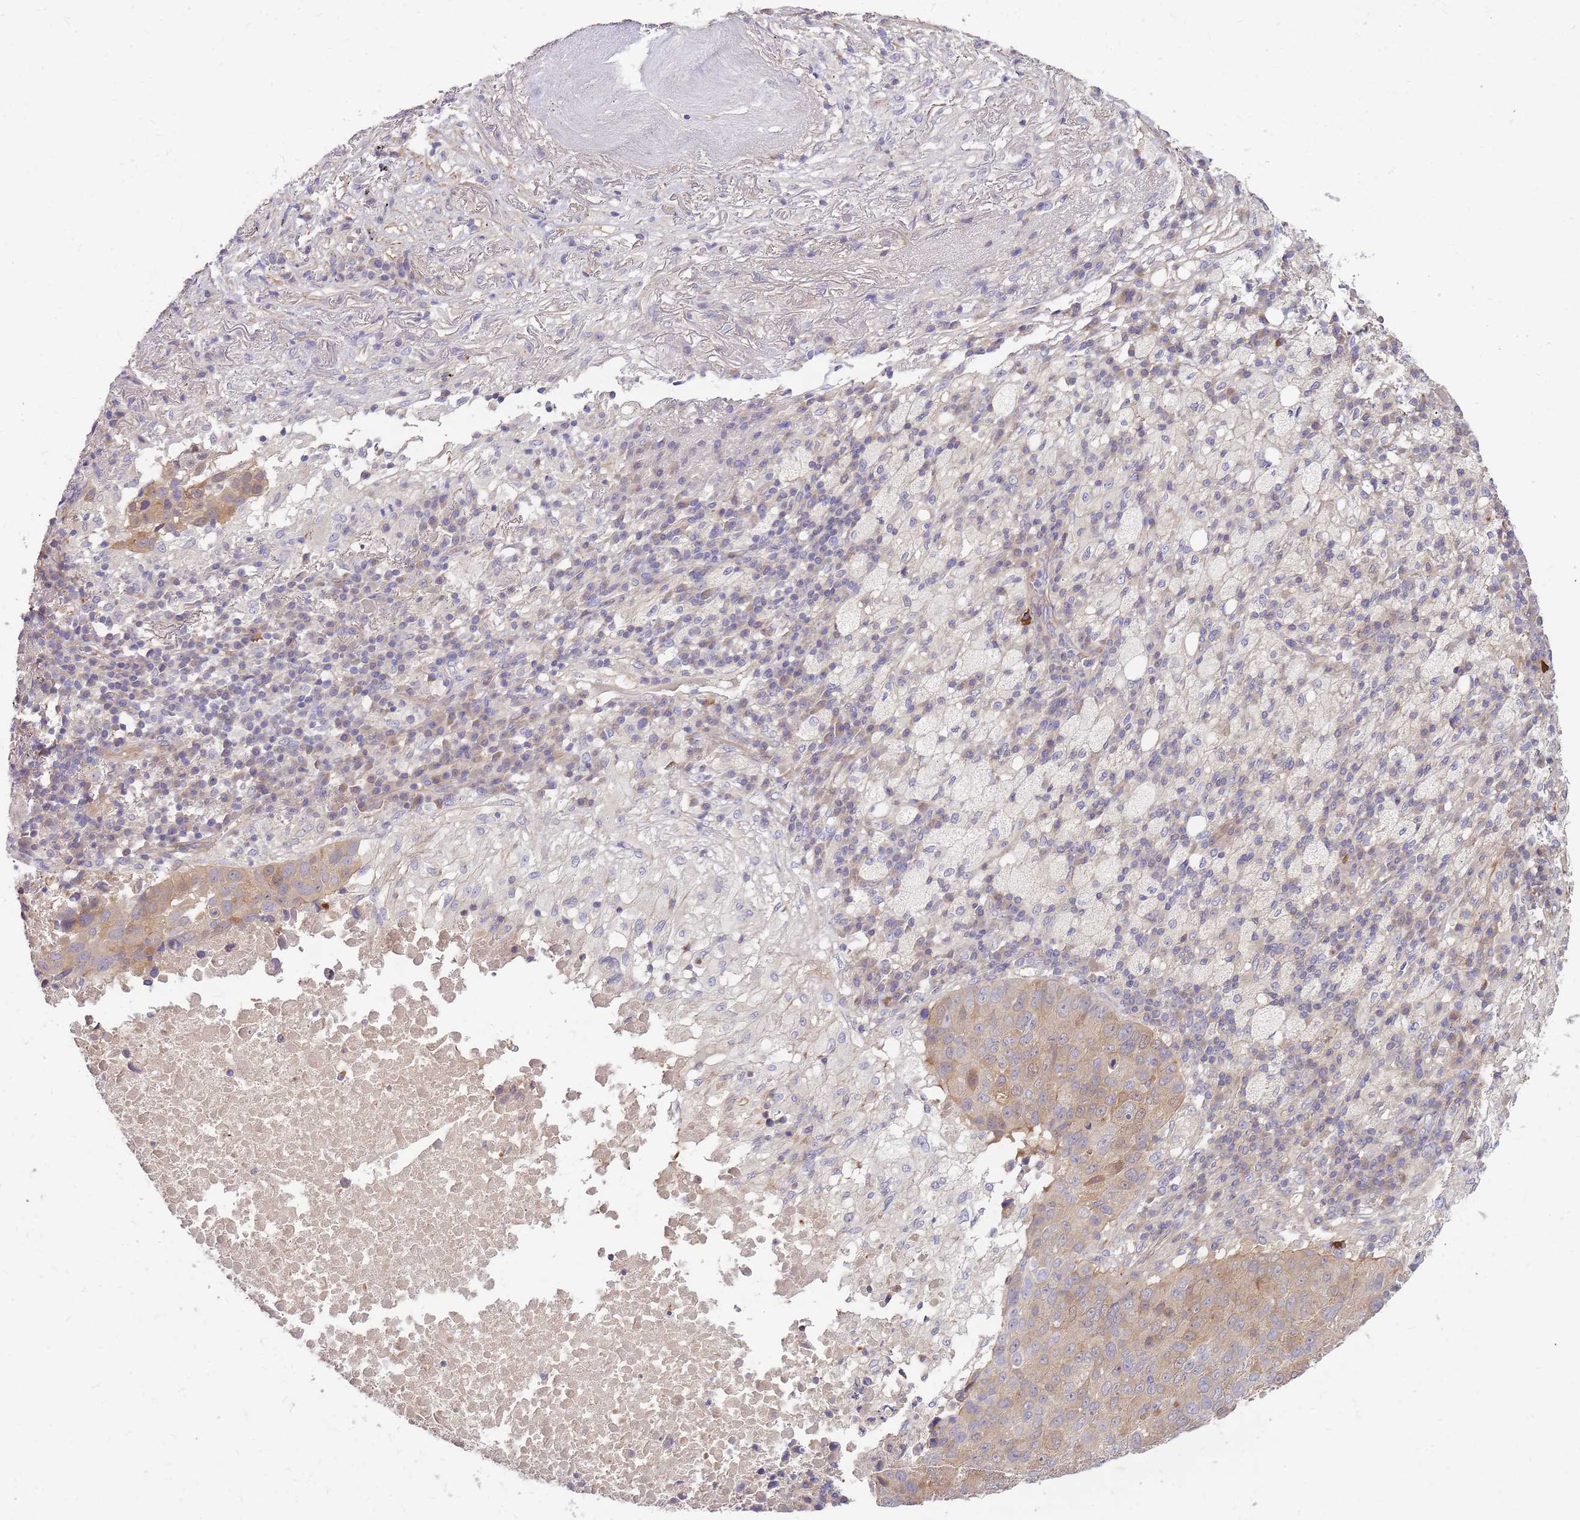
{"staining": {"intensity": "moderate", "quantity": "25%-75%", "location": "cytoplasmic/membranous"}, "tissue": "lung cancer", "cell_type": "Tumor cells", "image_type": "cancer", "snomed": [{"axis": "morphology", "description": "Squamous cell carcinoma, NOS"}, {"axis": "topography", "description": "Lung"}], "caption": "A histopathology image of human squamous cell carcinoma (lung) stained for a protein demonstrates moderate cytoplasmic/membranous brown staining in tumor cells.", "gene": "MVD", "patient": {"sex": "male", "age": 73}}